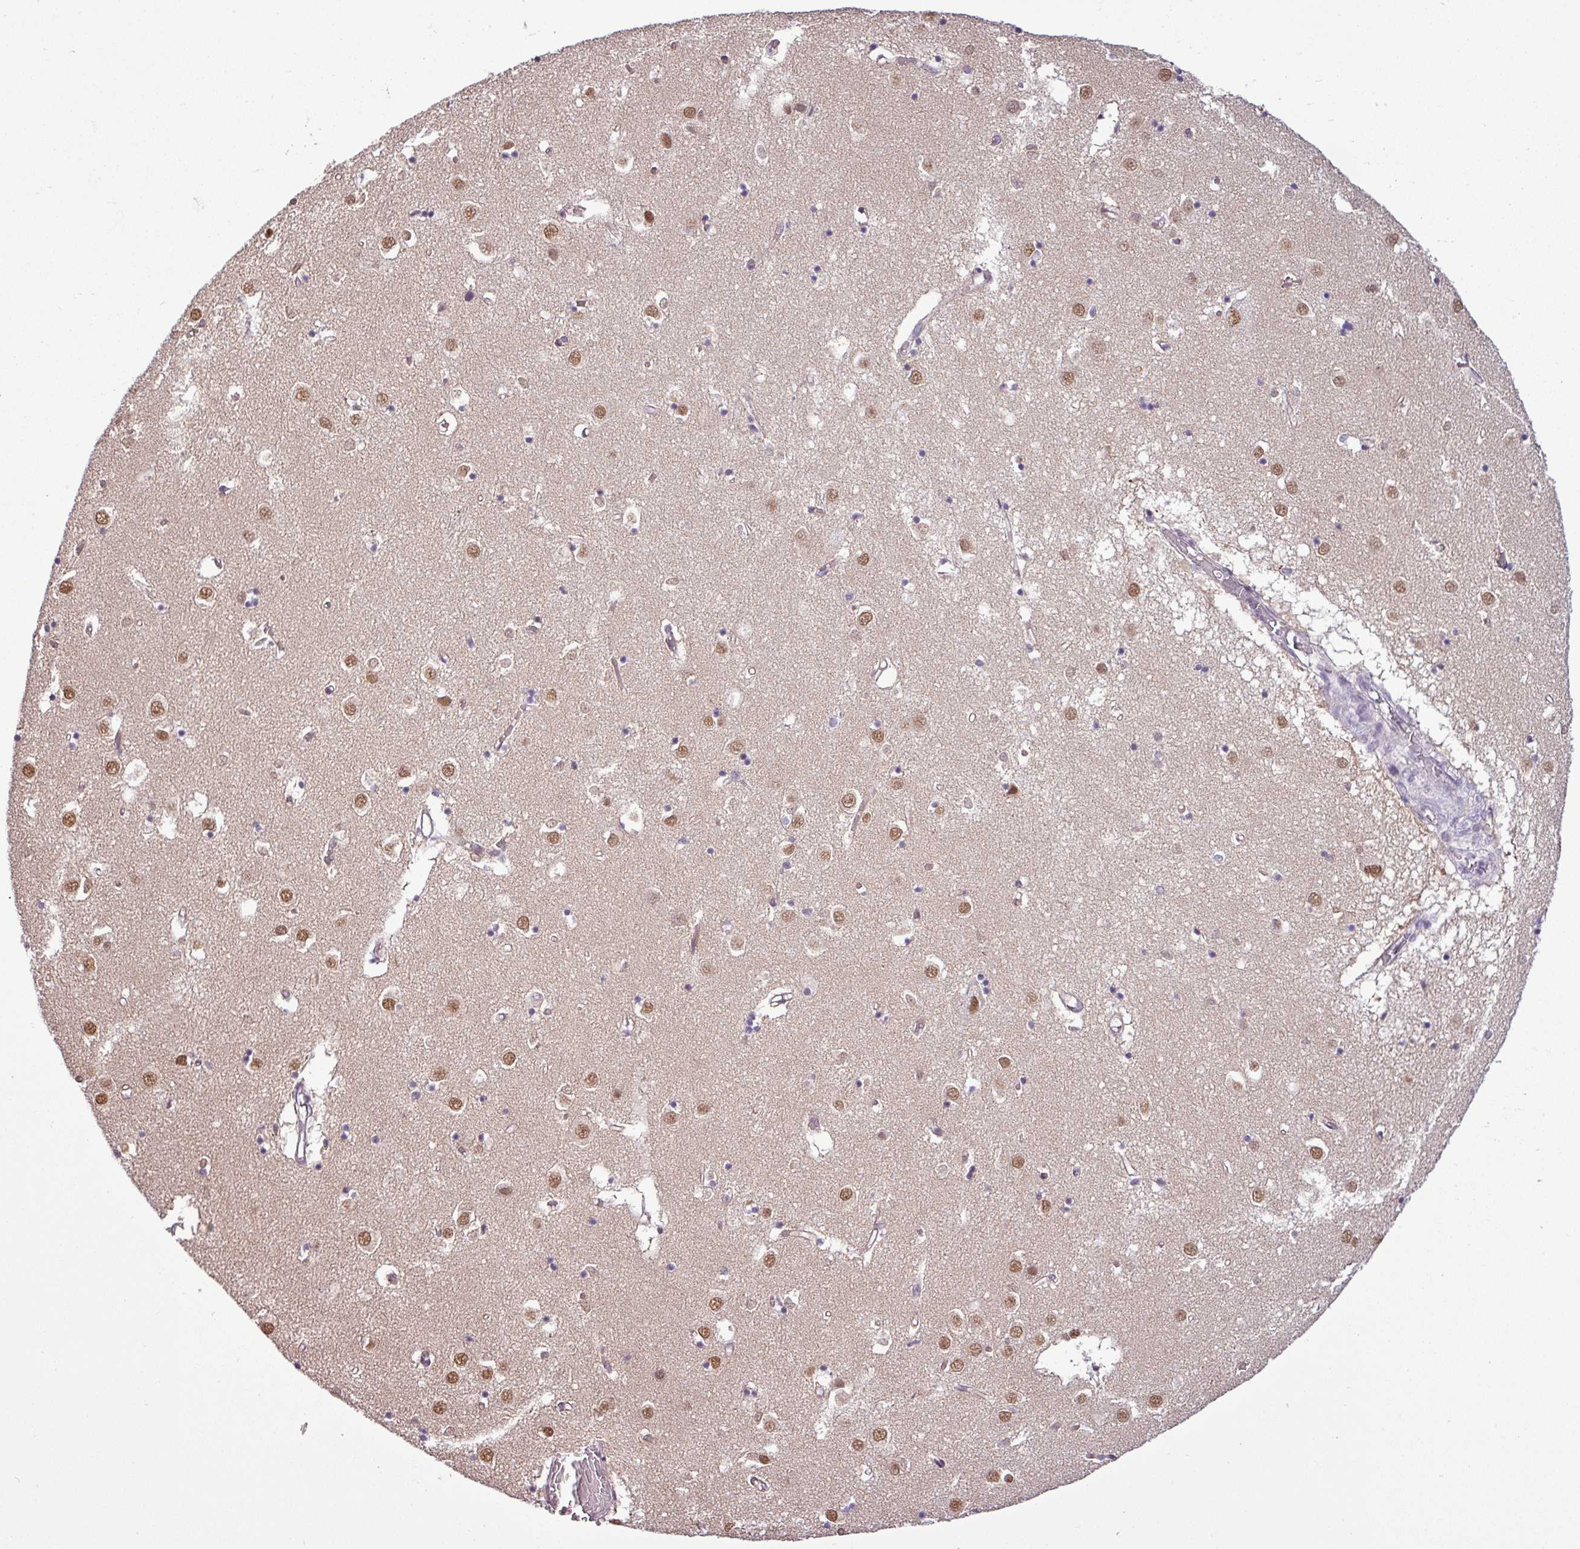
{"staining": {"intensity": "negative", "quantity": "none", "location": "none"}, "tissue": "caudate", "cell_type": "Glial cells", "image_type": "normal", "snomed": [{"axis": "morphology", "description": "Normal tissue, NOS"}, {"axis": "topography", "description": "Lateral ventricle wall"}], "caption": "An image of caudate stained for a protein displays no brown staining in glial cells.", "gene": "GPT2", "patient": {"sex": "male", "age": 70}}